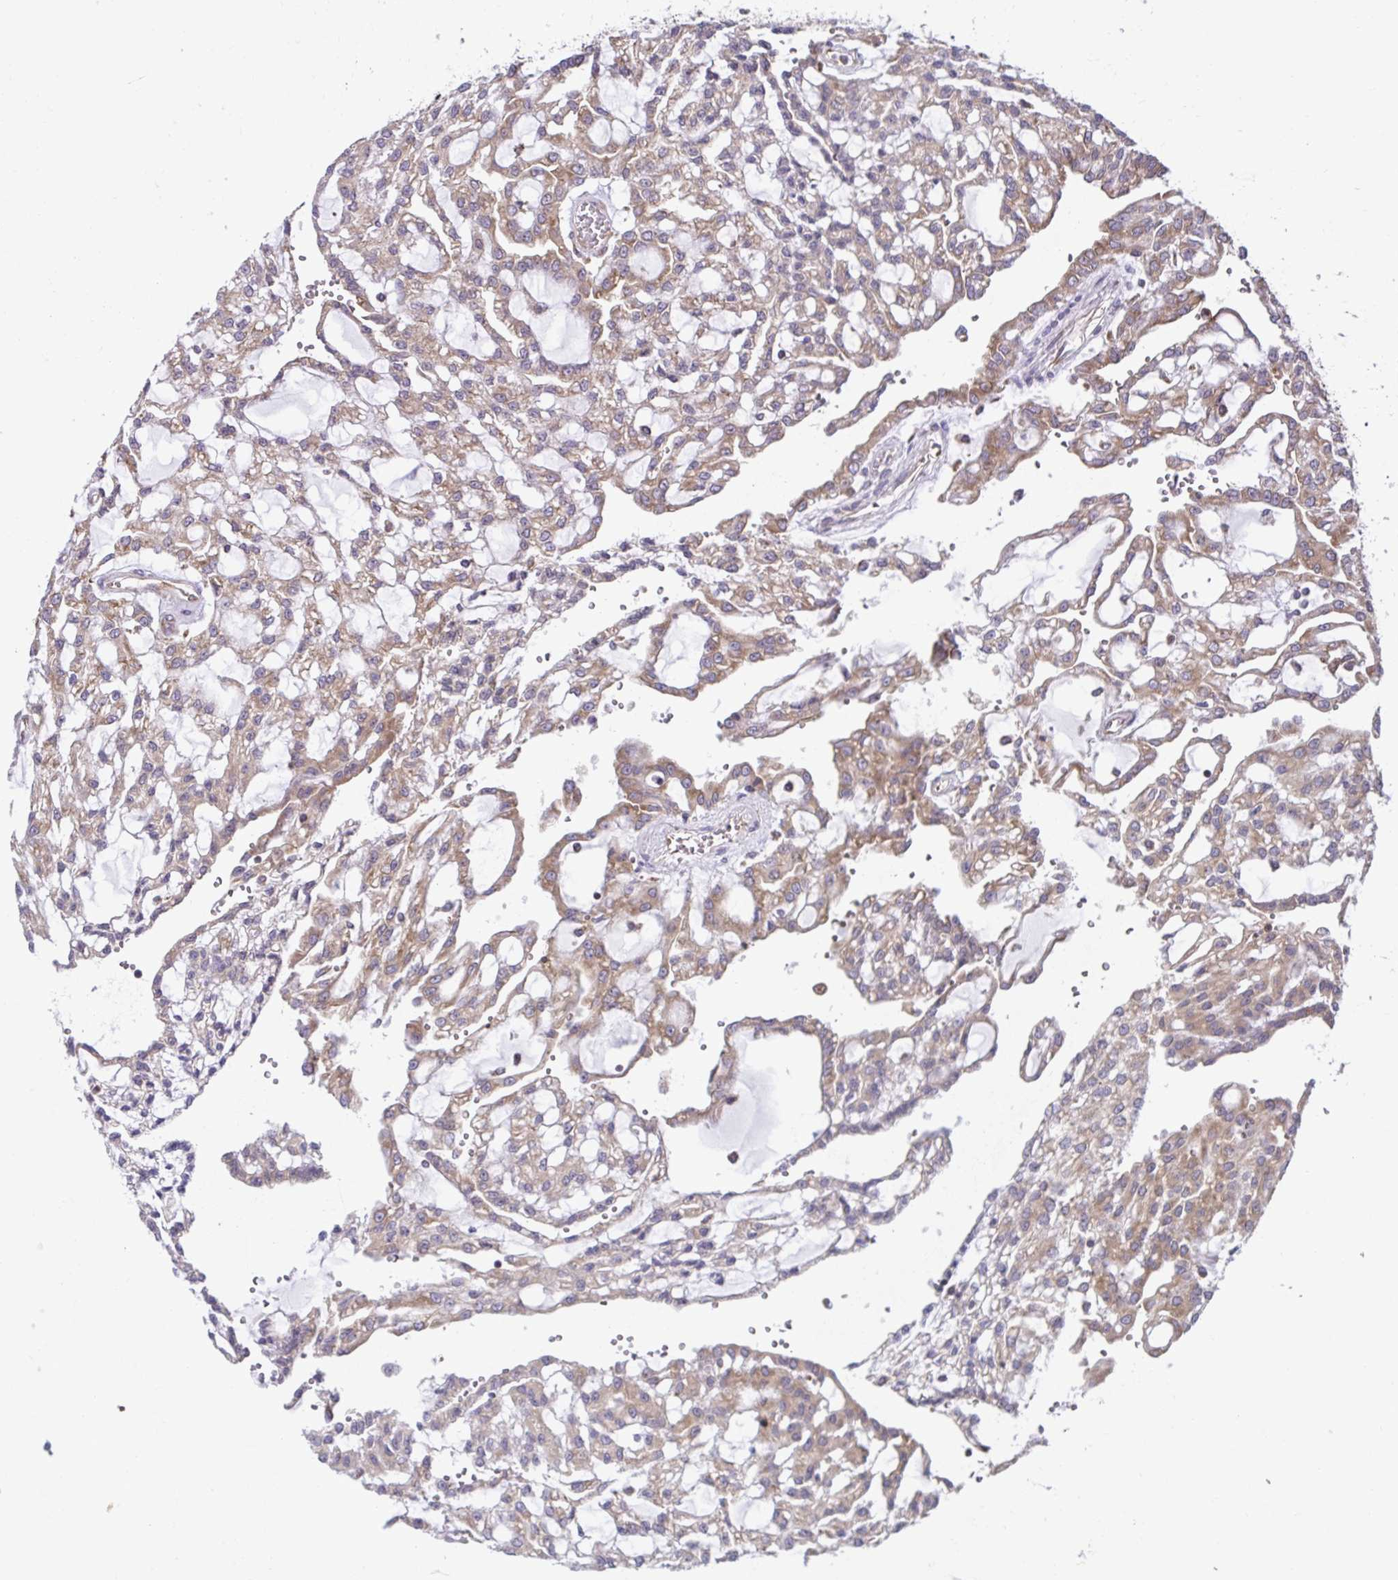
{"staining": {"intensity": "moderate", "quantity": ">75%", "location": "cytoplasmic/membranous"}, "tissue": "renal cancer", "cell_type": "Tumor cells", "image_type": "cancer", "snomed": [{"axis": "morphology", "description": "Adenocarcinoma, NOS"}, {"axis": "topography", "description": "Kidney"}], "caption": "An image of human renal cancer (adenocarcinoma) stained for a protein demonstrates moderate cytoplasmic/membranous brown staining in tumor cells. Using DAB (brown) and hematoxylin (blue) stains, captured at high magnification using brightfield microscopy.", "gene": "RPS7", "patient": {"sex": "male", "age": 63}}